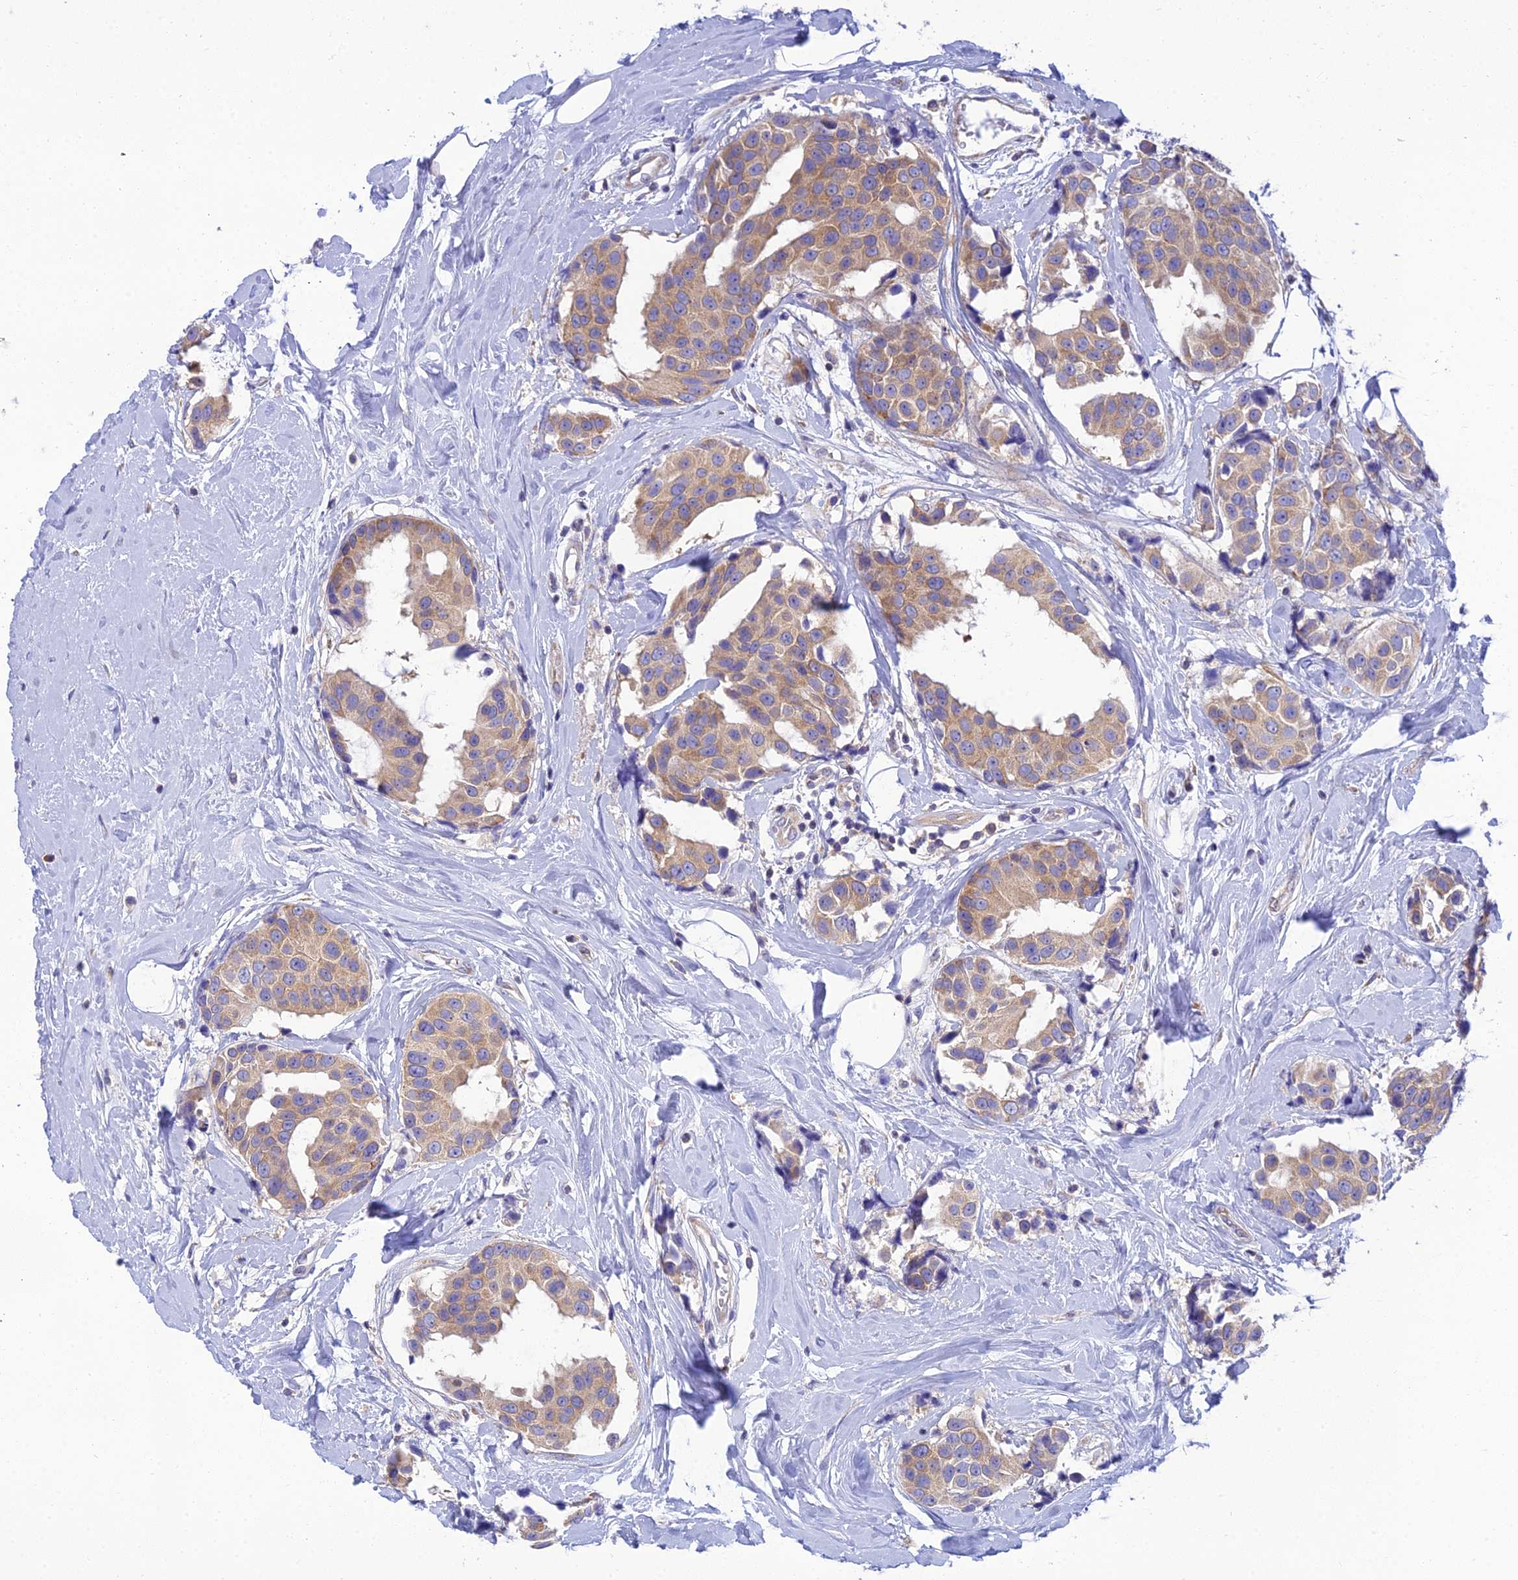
{"staining": {"intensity": "weak", "quantity": ">75%", "location": "cytoplasmic/membranous"}, "tissue": "breast cancer", "cell_type": "Tumor cells", "image_type": "cancer", "snomed": [{"axis": "morphology", "description": "Normal tissue, NOS"}, {"axis": "morphology", "description": "Duct carcinoma"}, {"axis": "topography", "description": "Breast"}], "caption": "Immunohistochemistry of breast cancer (invasive ductal carcinoma) displays low levels of weak cytoplasmic/membranous expression in about >75% of tumor cells.", "gene": "CLCN7", "patient": {"sex": "female", "age": 39}}